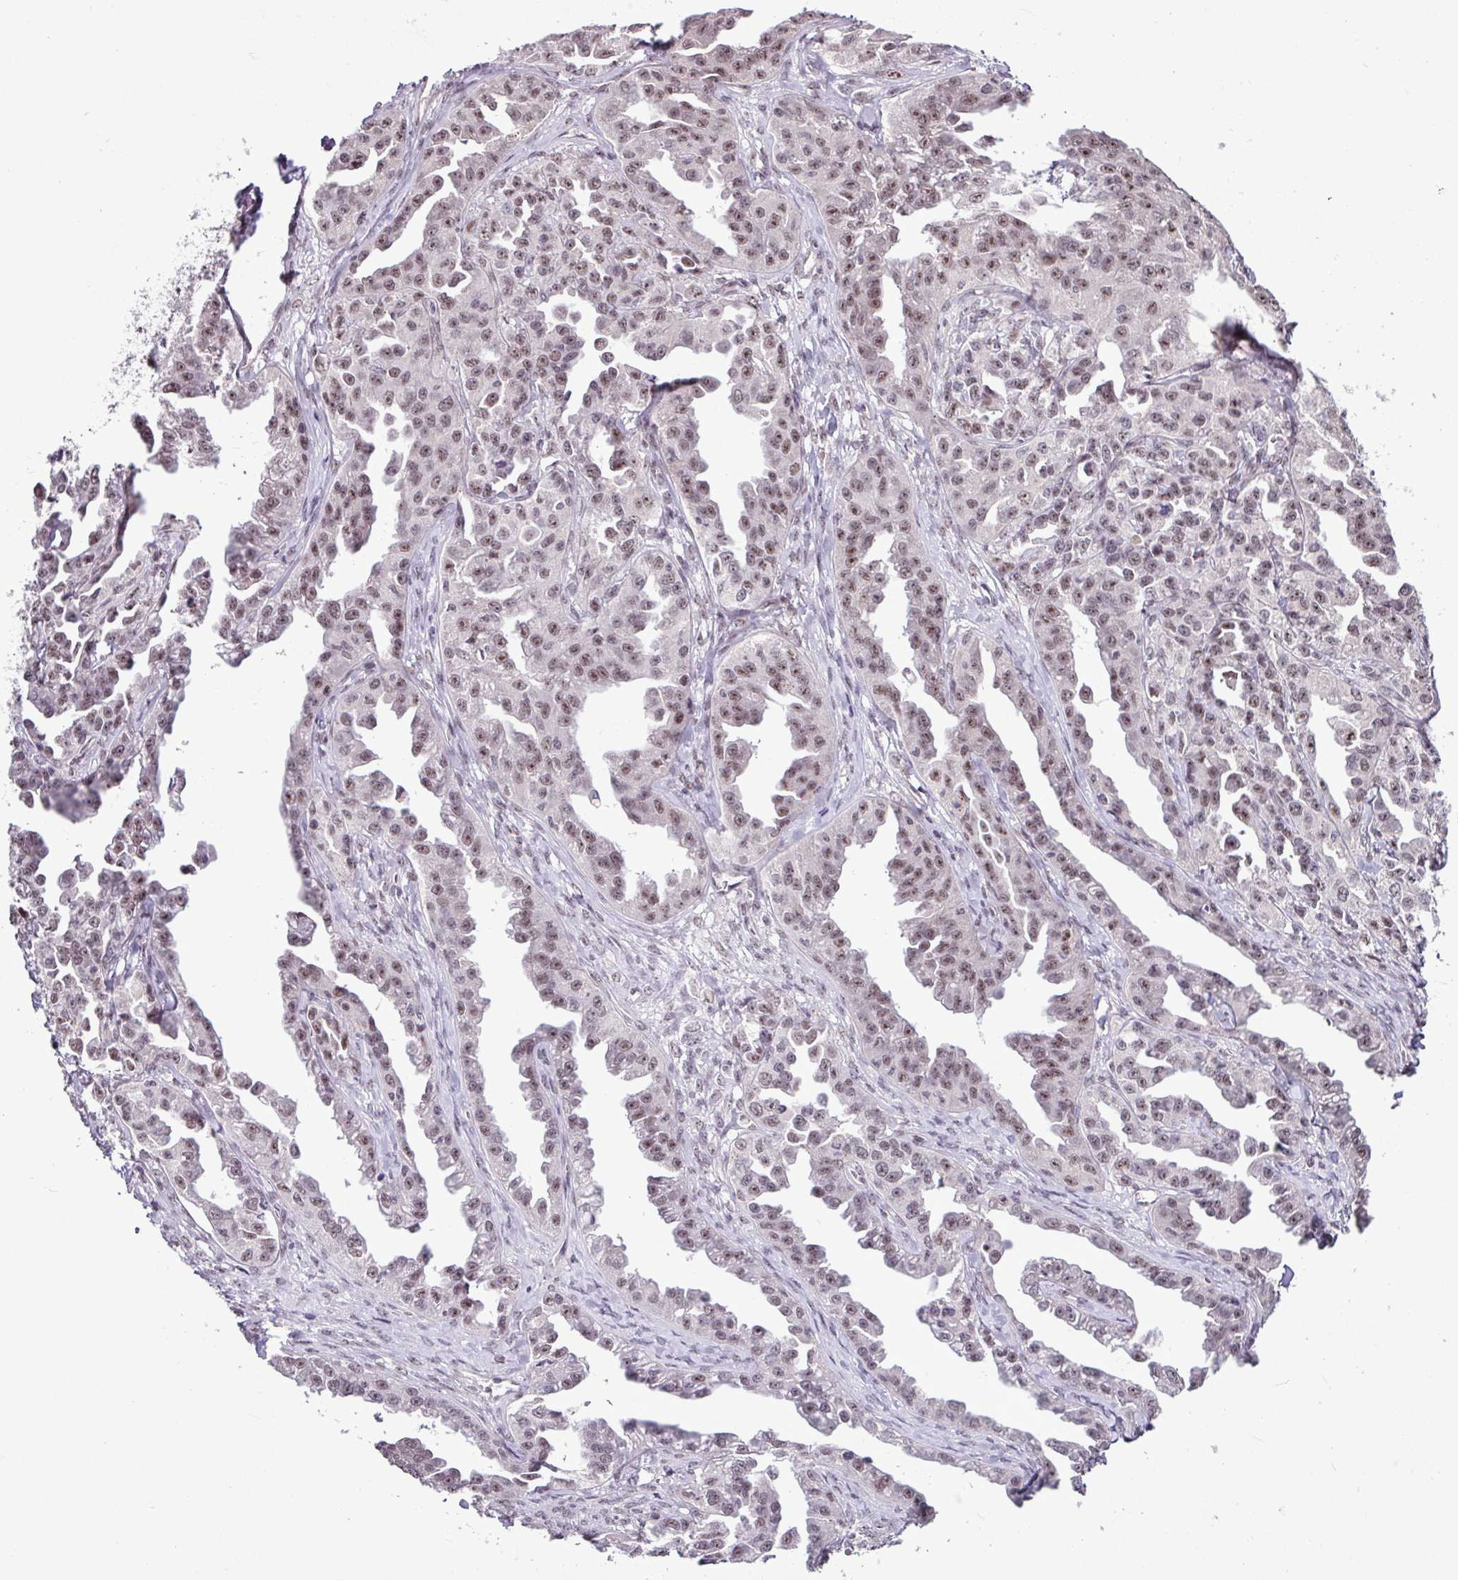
{"staining": {"intensity": "moderate", "quantity": ">75%", "location": "nuclear"}, "tissue": "ovarian cancer", "cell_type": "Tumor cells", "image_type": "cancer", "snomed": [{"axis": "morphology", "description": "Cystadenocarcinoma, serous, NOS"}, {"axis": "topography", "description": "Ovary"}], "caption": "Serous cystadenocarcinoma (ovarian) stained with DAB (3,3'-diaminobenzidine) immunohistochemistry reveals medium levels of moderate nuclear staining in approximately >75% of tumor cells. The staining is performed using DAB (3,3'-diaminobenzidine) brown chromogen to label protein expression. The nuclei are counter-stained blue using hematoxylin.", "gene": "UTP18", "patient": {"sex": "female", "age": 75}}